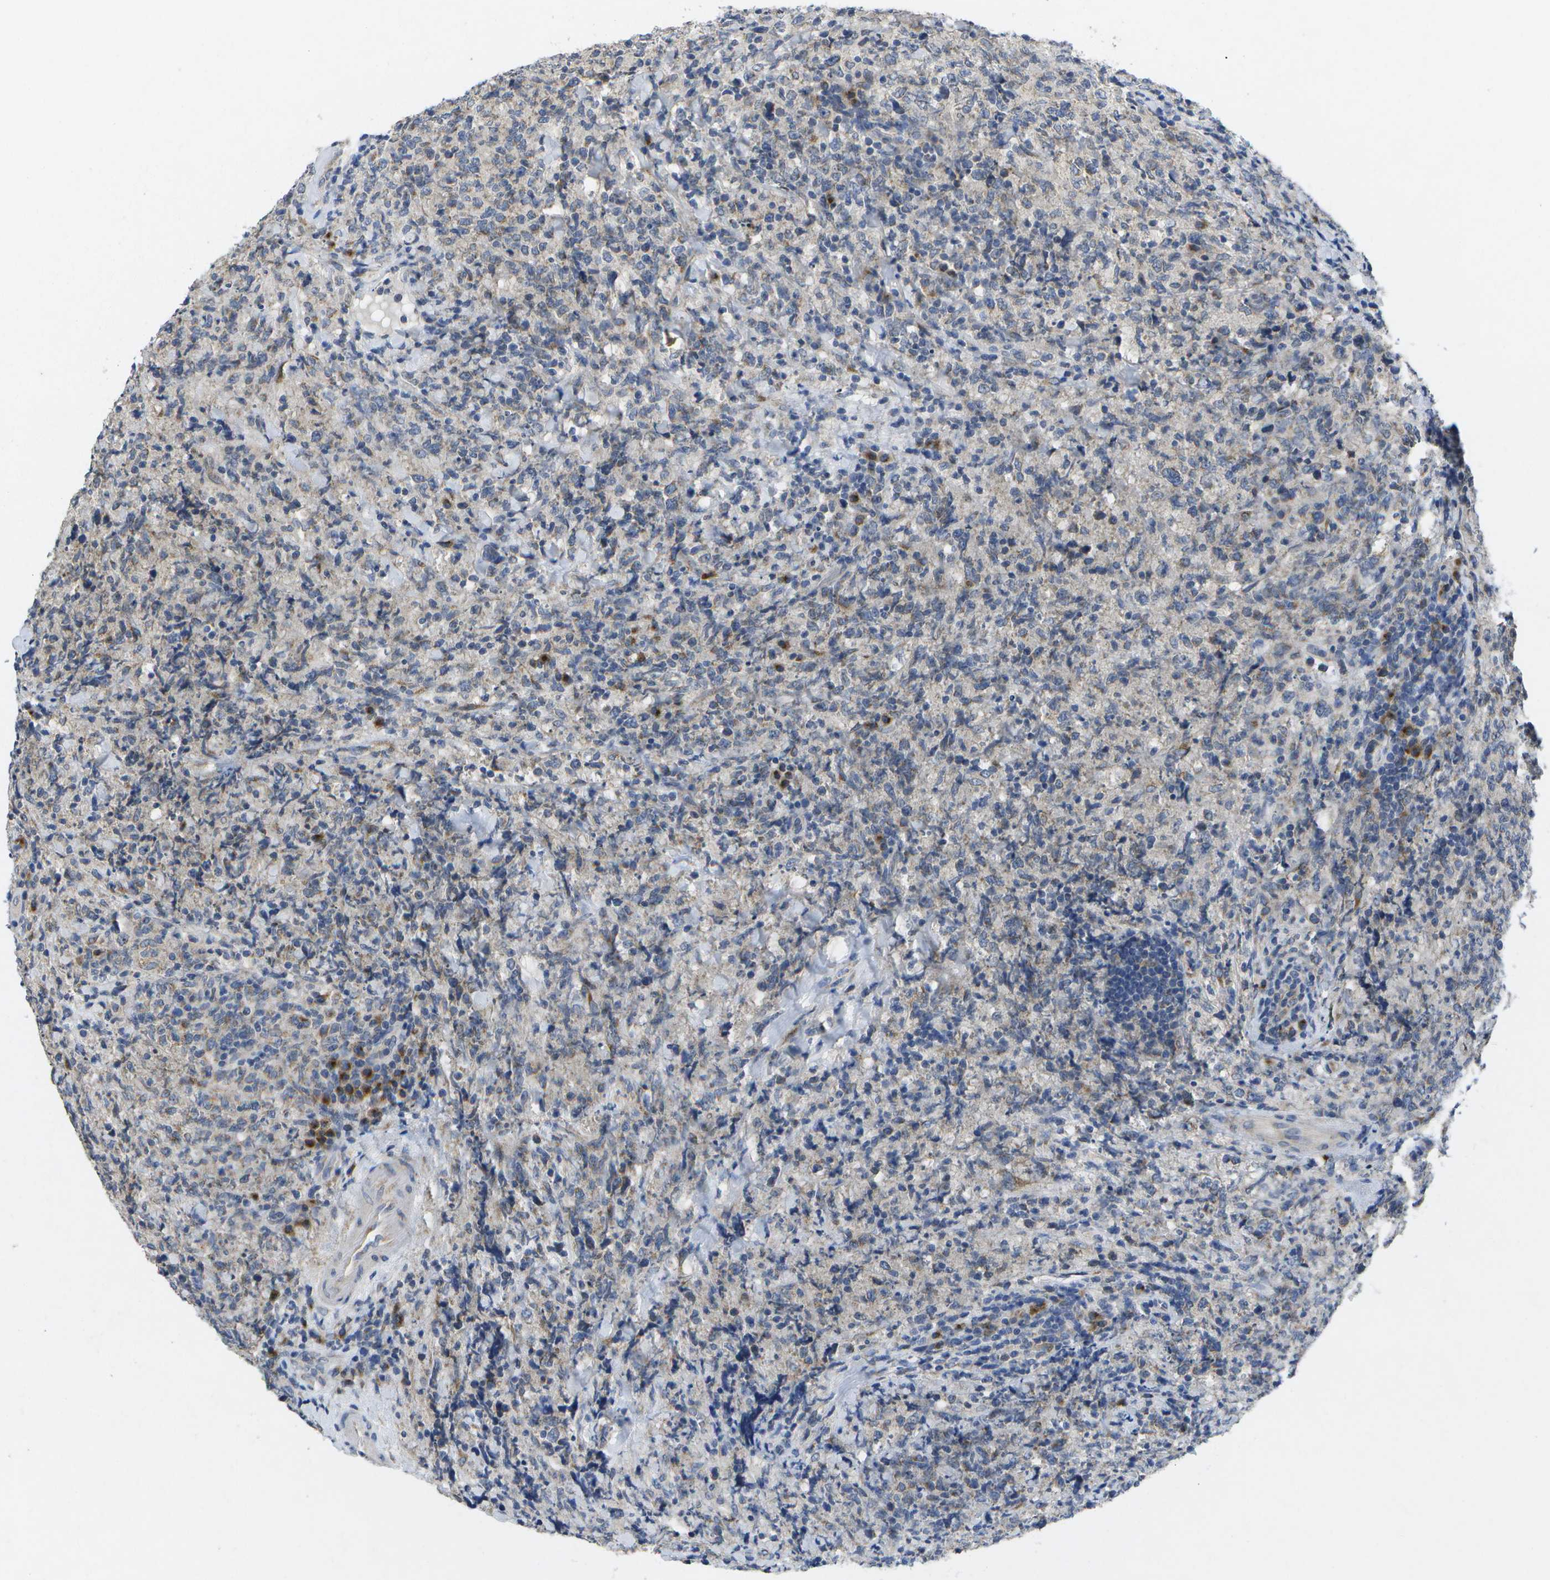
{"staining": {"intensity": "weak", "quantity": "<25%", "location": "cytoplasmic/membranous"}, "tissue": "lymphoma", "cell_type": "Tumor cells", "image_type": "cancer", "snomed": [{"axis": "morphology", "description": "Malignant lymphoma, non-Hodgkin's type, High grade"}, {"axis": "topography", "description": "Tonsil"}], "caption": "This is an immunohistochemistry (IHC) photomicrograph of malignant lymphoma, non-Hodgkin's type (high-grade). There is no positivity in tumor cells.", "gene": "KDELR1", "patient": {"sex": "female", "age": 36}}